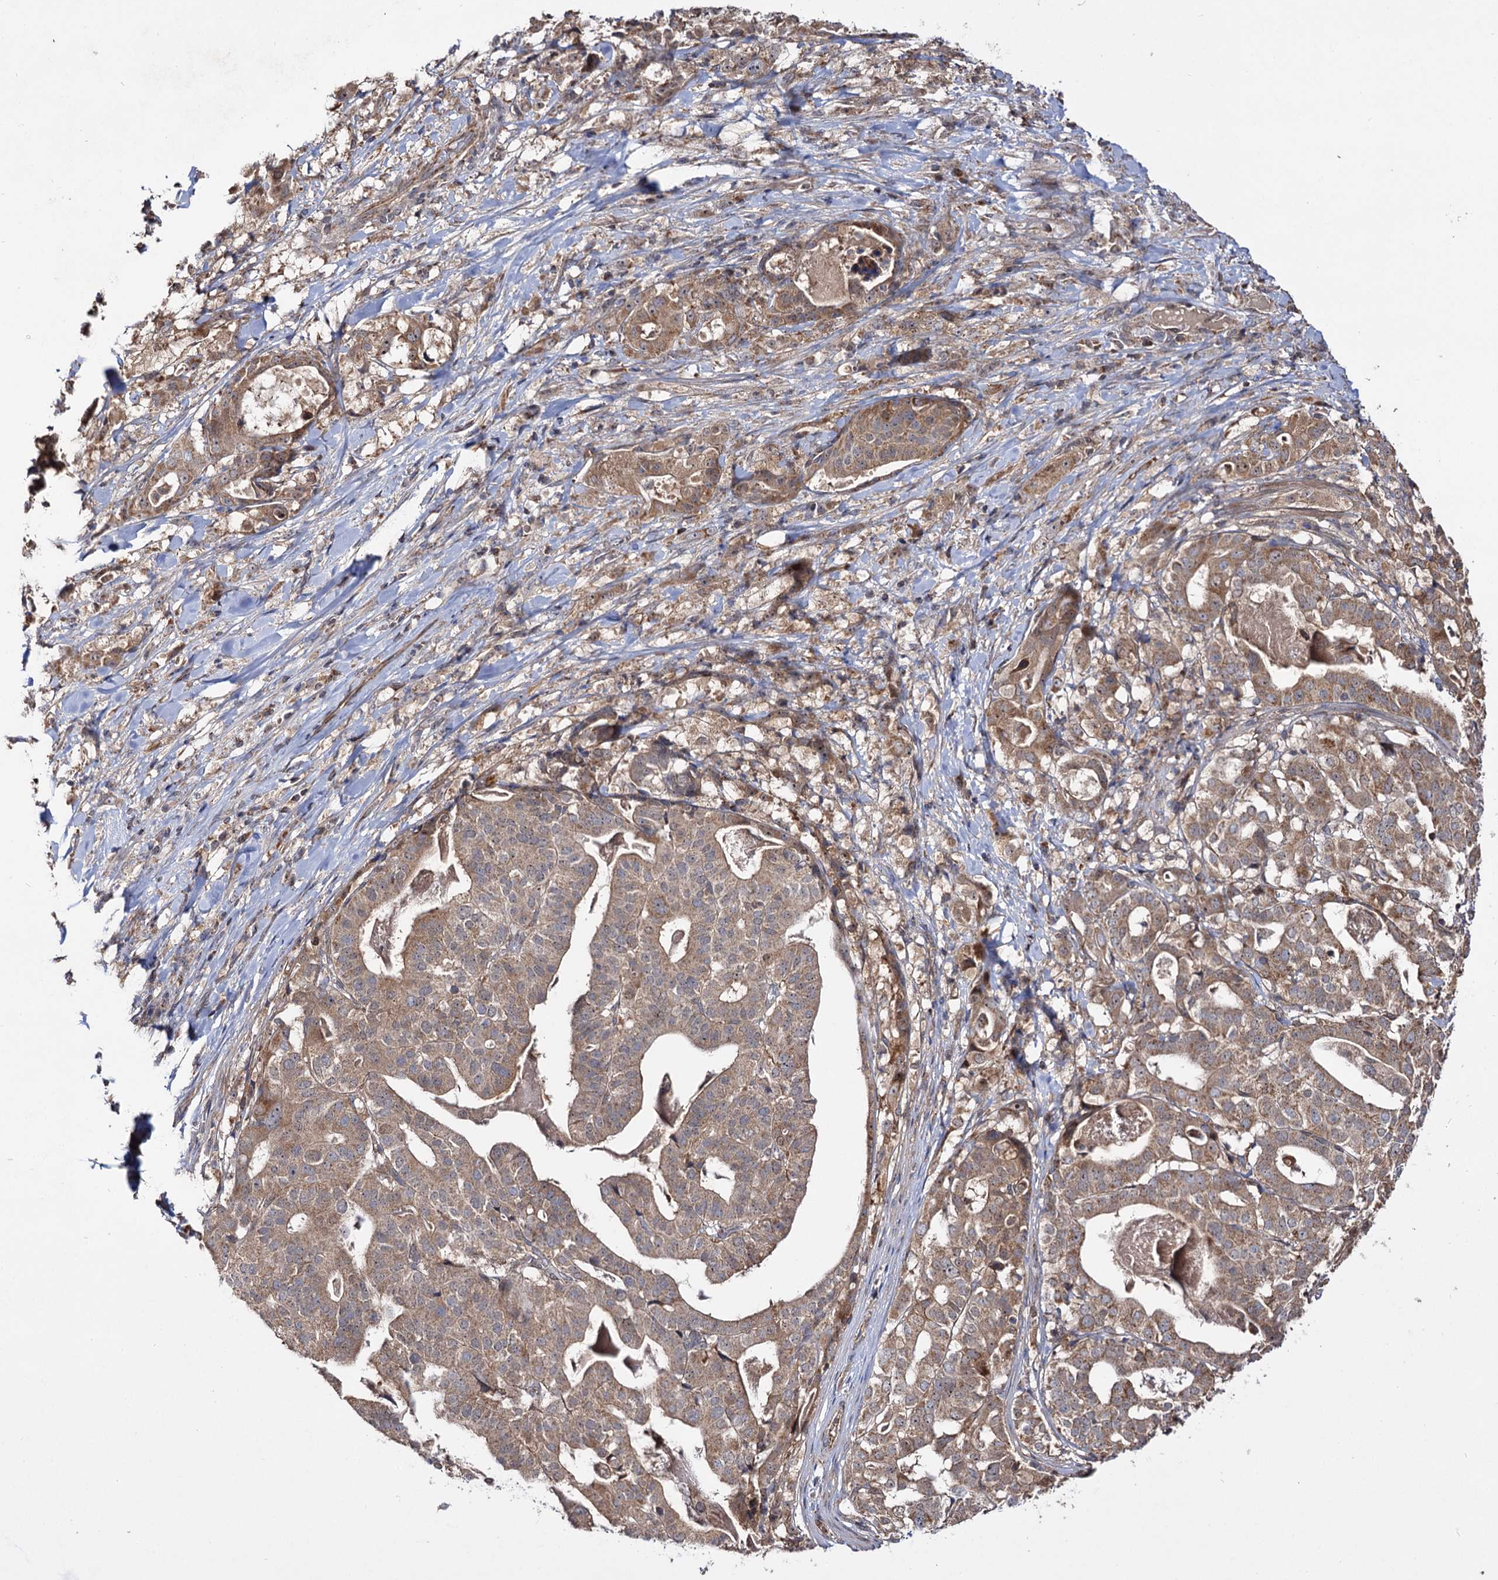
{"staining": {"intensity": "moderate", "quantity": ">75%", "location": "cytoplasmic/membranous"}, "tissue": "stomach cancer", "cell_type": "Tumor cells", "image_type": "cancer", "snomed": [{"axis": "morphology", "description": "Adenocarcinoma, NOS"}, {"axis": "topography", "description": "Stomach"}], "caption": "DAB (3,3'-diaminobenzidine) immunohistochemical staining of stomach cancer shows moderate cytoplasmic/membranous protein staining in about >75% of tumor cells.", "gene": "CEP76", "patient": {"sex": "male", "age": 48}}